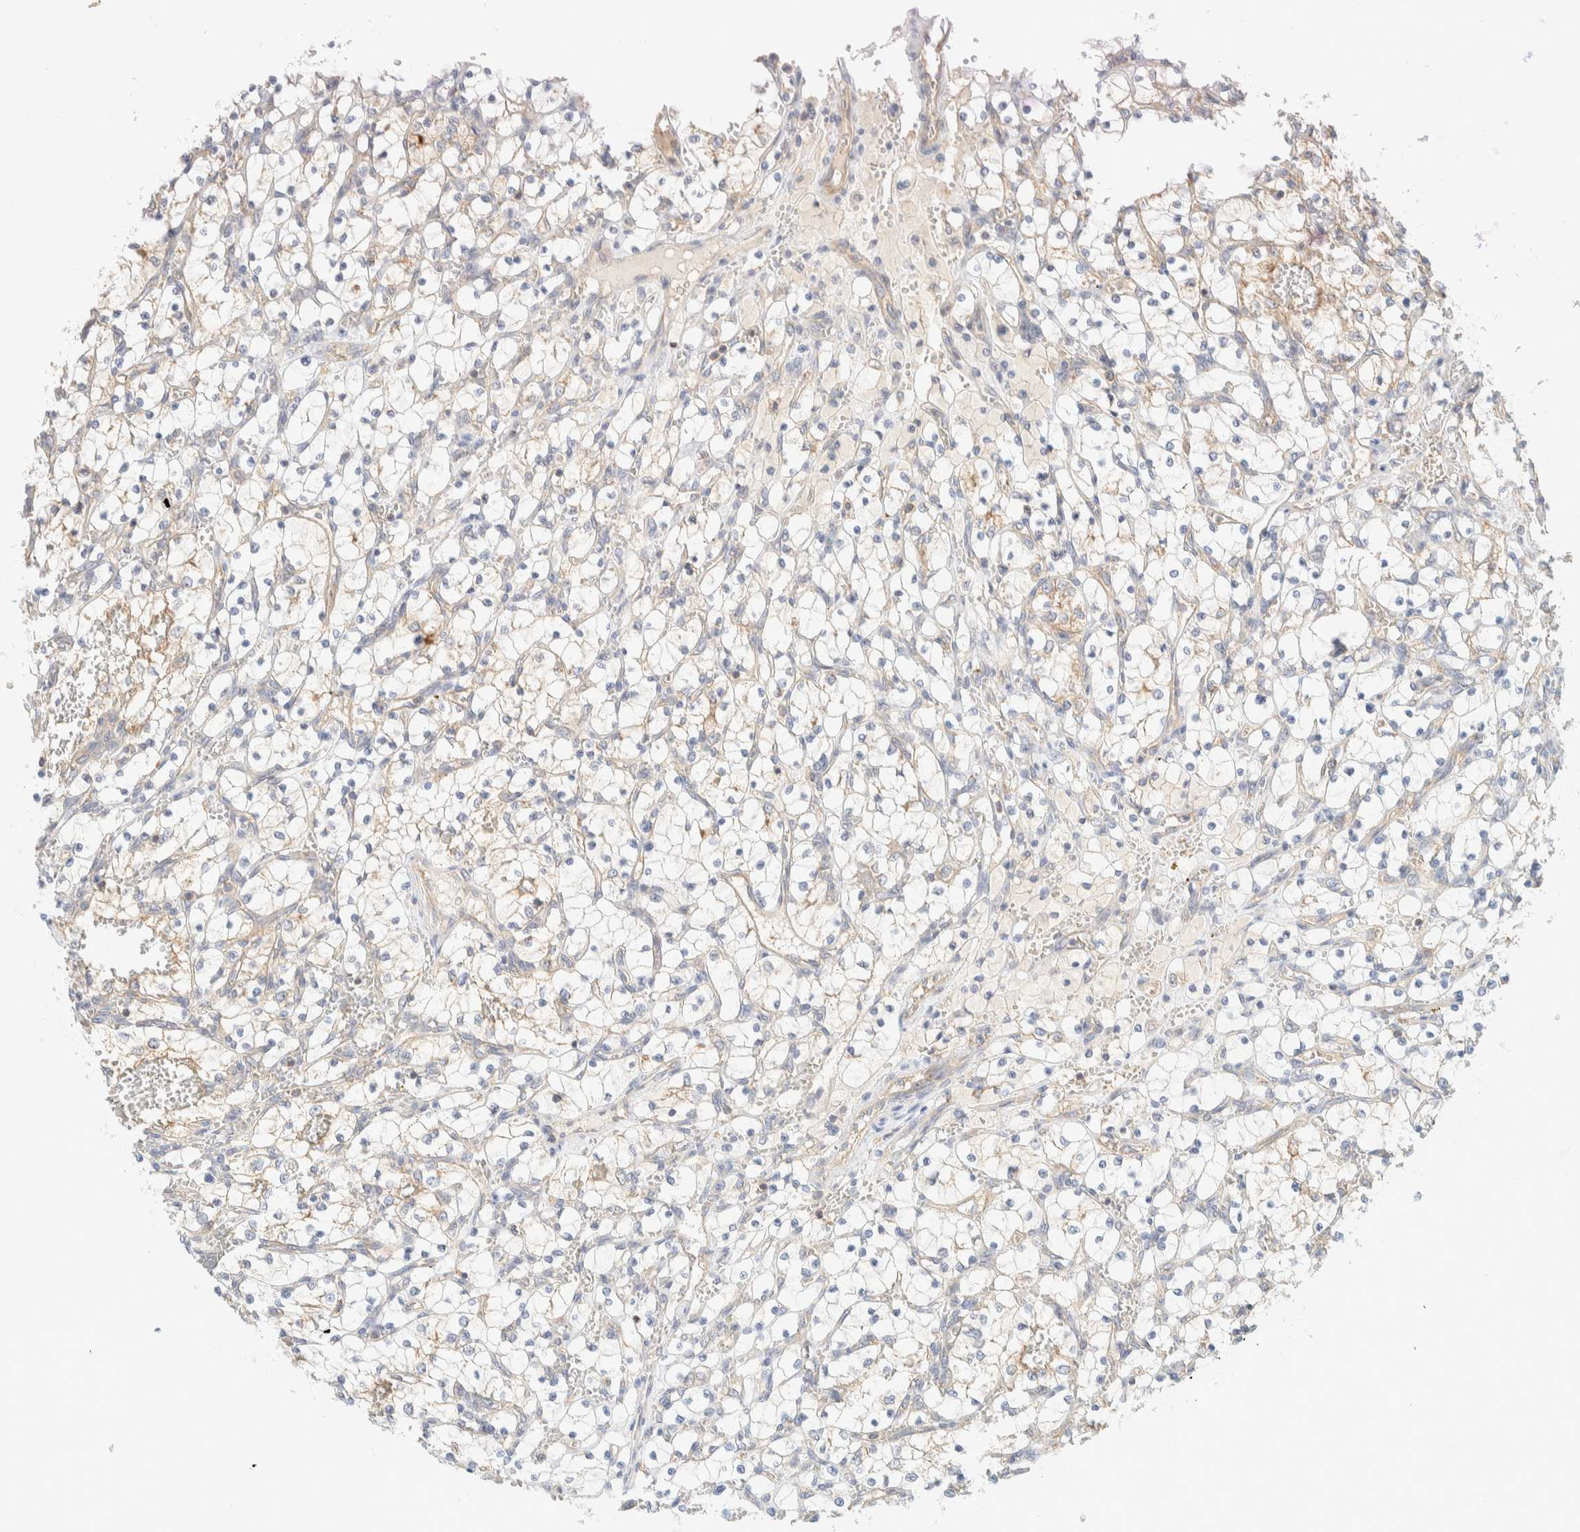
{"staining": {"intensity": "weak", "quantity": ">75%", "location": "cytoplasmic/membranous"}, "tissue": "renal cancer", "cell_type": "Tumor cells", "image_type": "cancer", "snomed": [{"axis": "morphology", "description": "Adenocarcinoma, NOS"}, {"axis": "topography", "description": "Kidney"}], "caption": "Brown immunohistochemical staining in renal cancer (adenocarcinoma) demonstrates weak cytoplasmic/membranous positivity in approximately >75% of tumor cells. (IHC, brightfield microscopy, high magnification).", "gene": "TBC1D8B", "patient": {"sex": "female", "age": 69}}